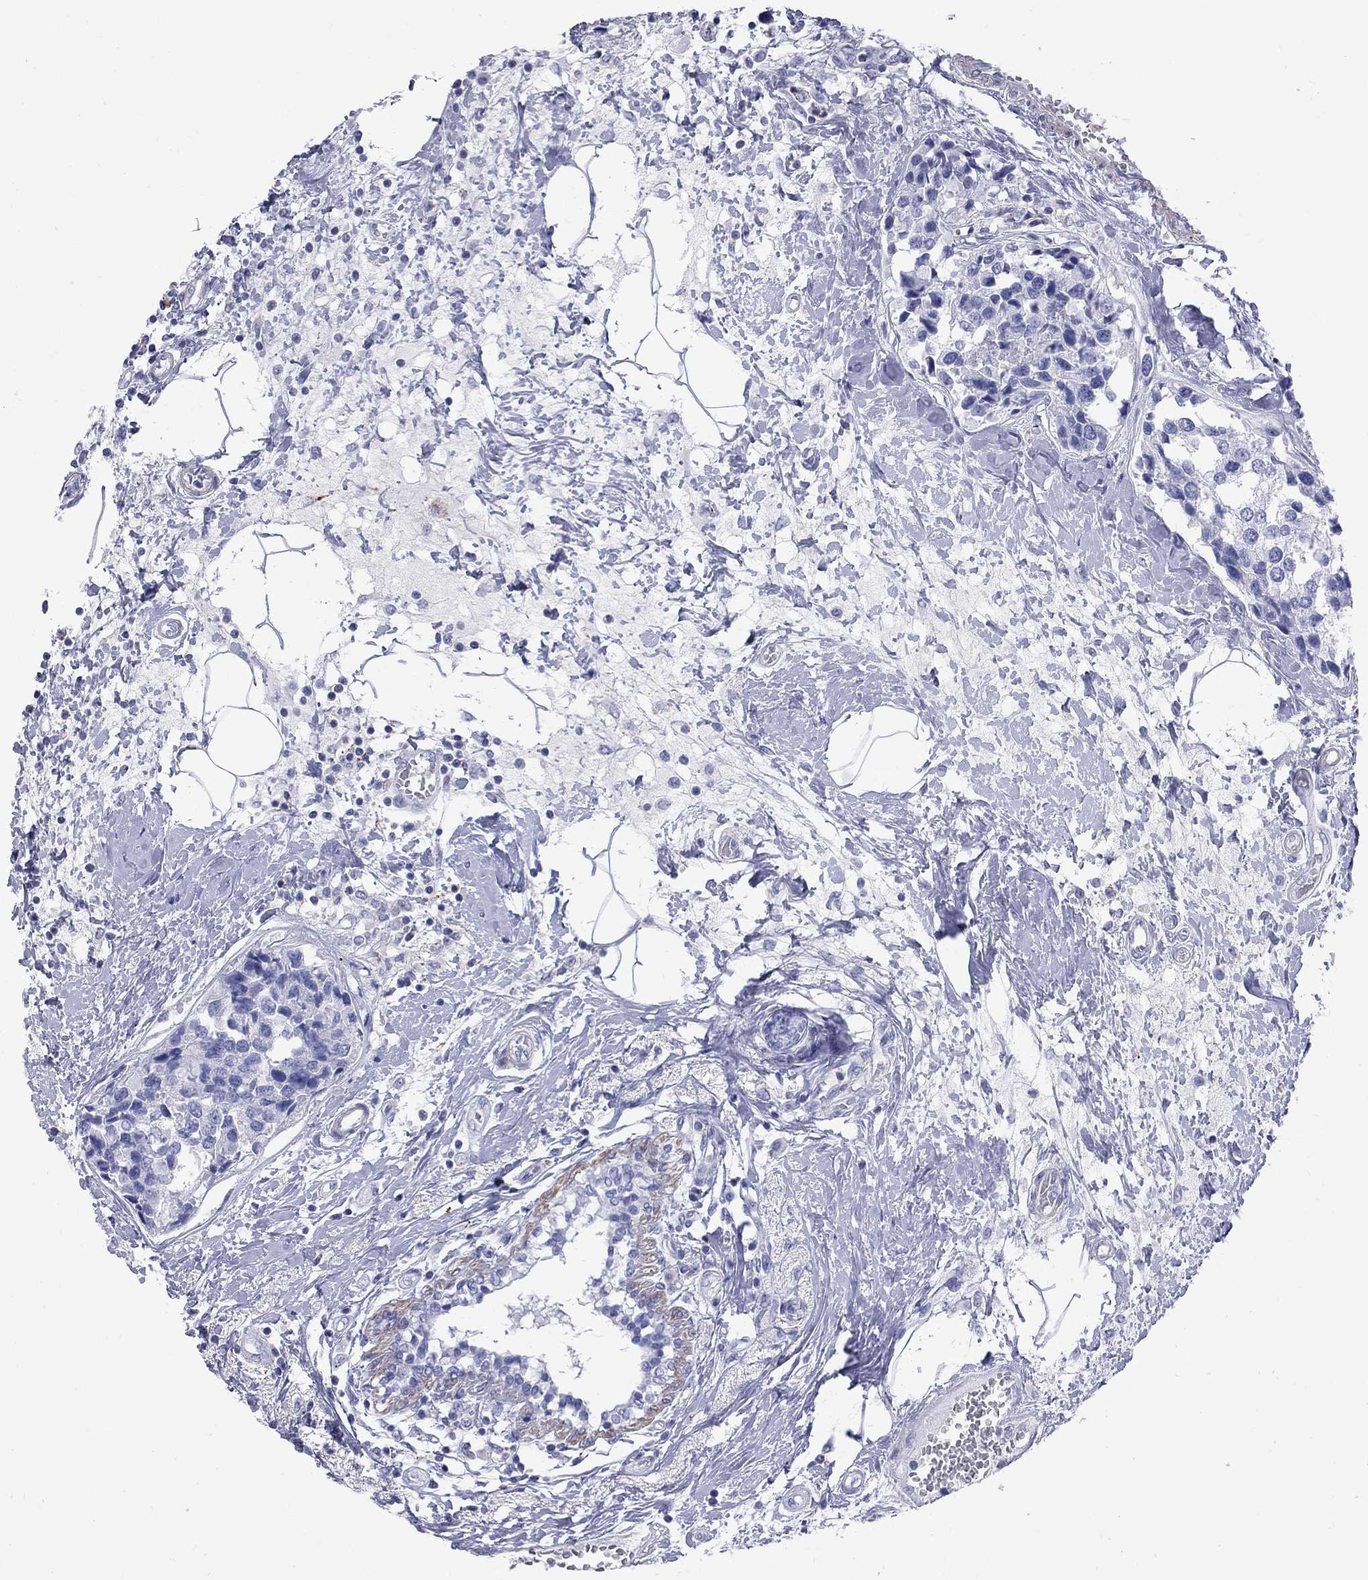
{"staining": {"intensity": "negative", "quantity": "none", "location": "none"}, "tissue": "breast cancer", "cell_type": "Tumor cells", "image_type": "cancer", "snomed": [{"axis": "morphology", "description": "Lobular carcinoma"}, {"axis": "topography", "description": "Breast"}], "caption": "This histopathology image is of lobular carcinoma (breast) stained with IHC to label a protein in brown with the nuclei are counter-stained blue. There is no positivity in tumor cells.", "gene": "S100A3", "patient": {"sex": "female", "age": 59}}